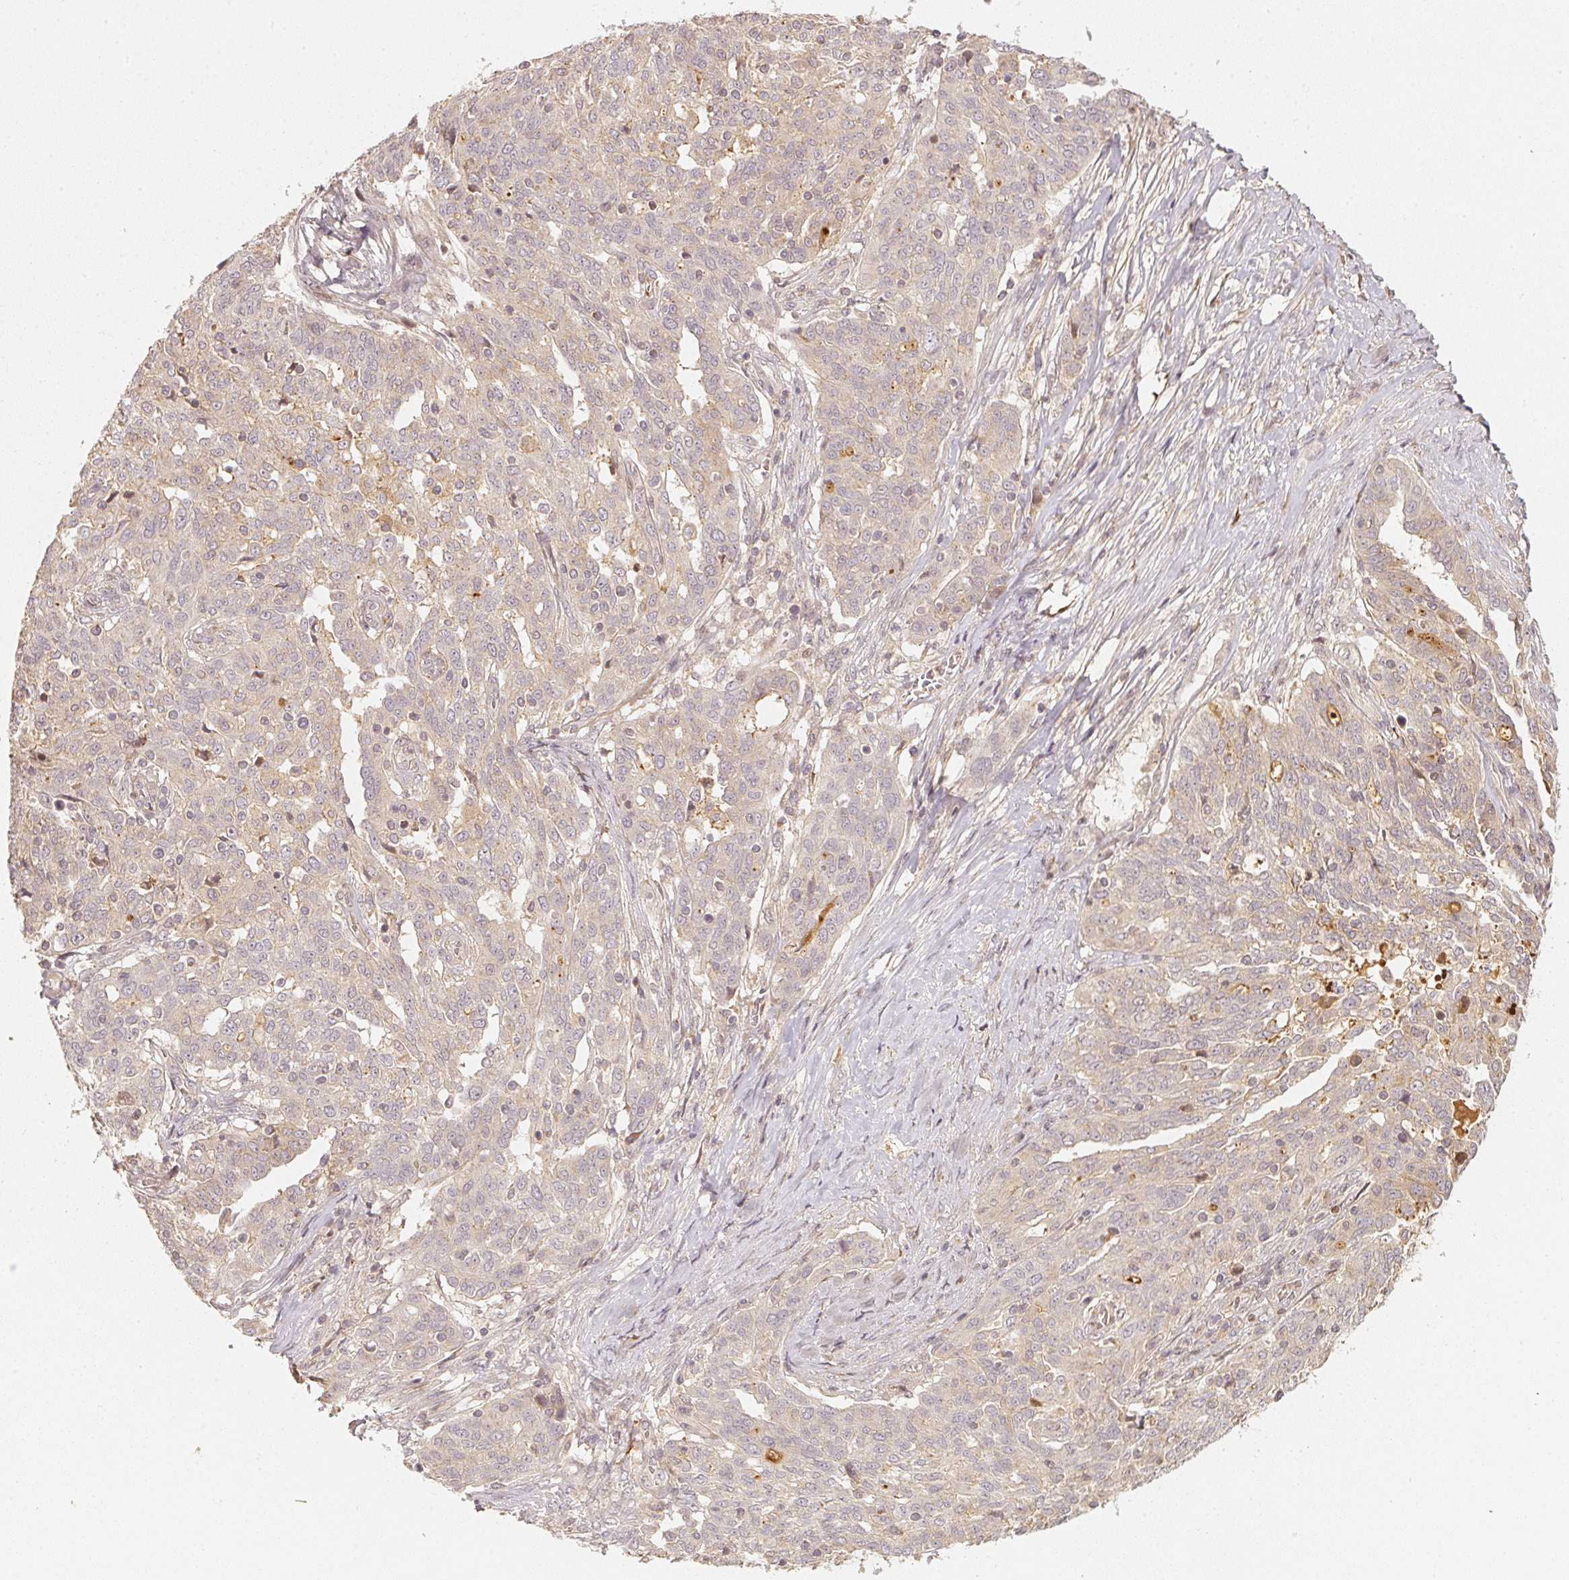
{"staining": {"intensity": "negative", "quantity": "none", "location": "none"}, "tissue": "ovarian cancer", "cell_type": "Tumor cells", "image_type": "cancer", "snomed": [{"axis": "morphology", "description": "Cystadenocarcinoma, serous, NOS"}, {"axis": "topography", "description": "Ovary"}], "caption": "DAB immunohistochemical staining of ovarian serous cystadenocarcinoma displays no significant positivity in tumor cells.", "gene": "SERPINE1", "patient": {"sex": "female", "age": 67}}